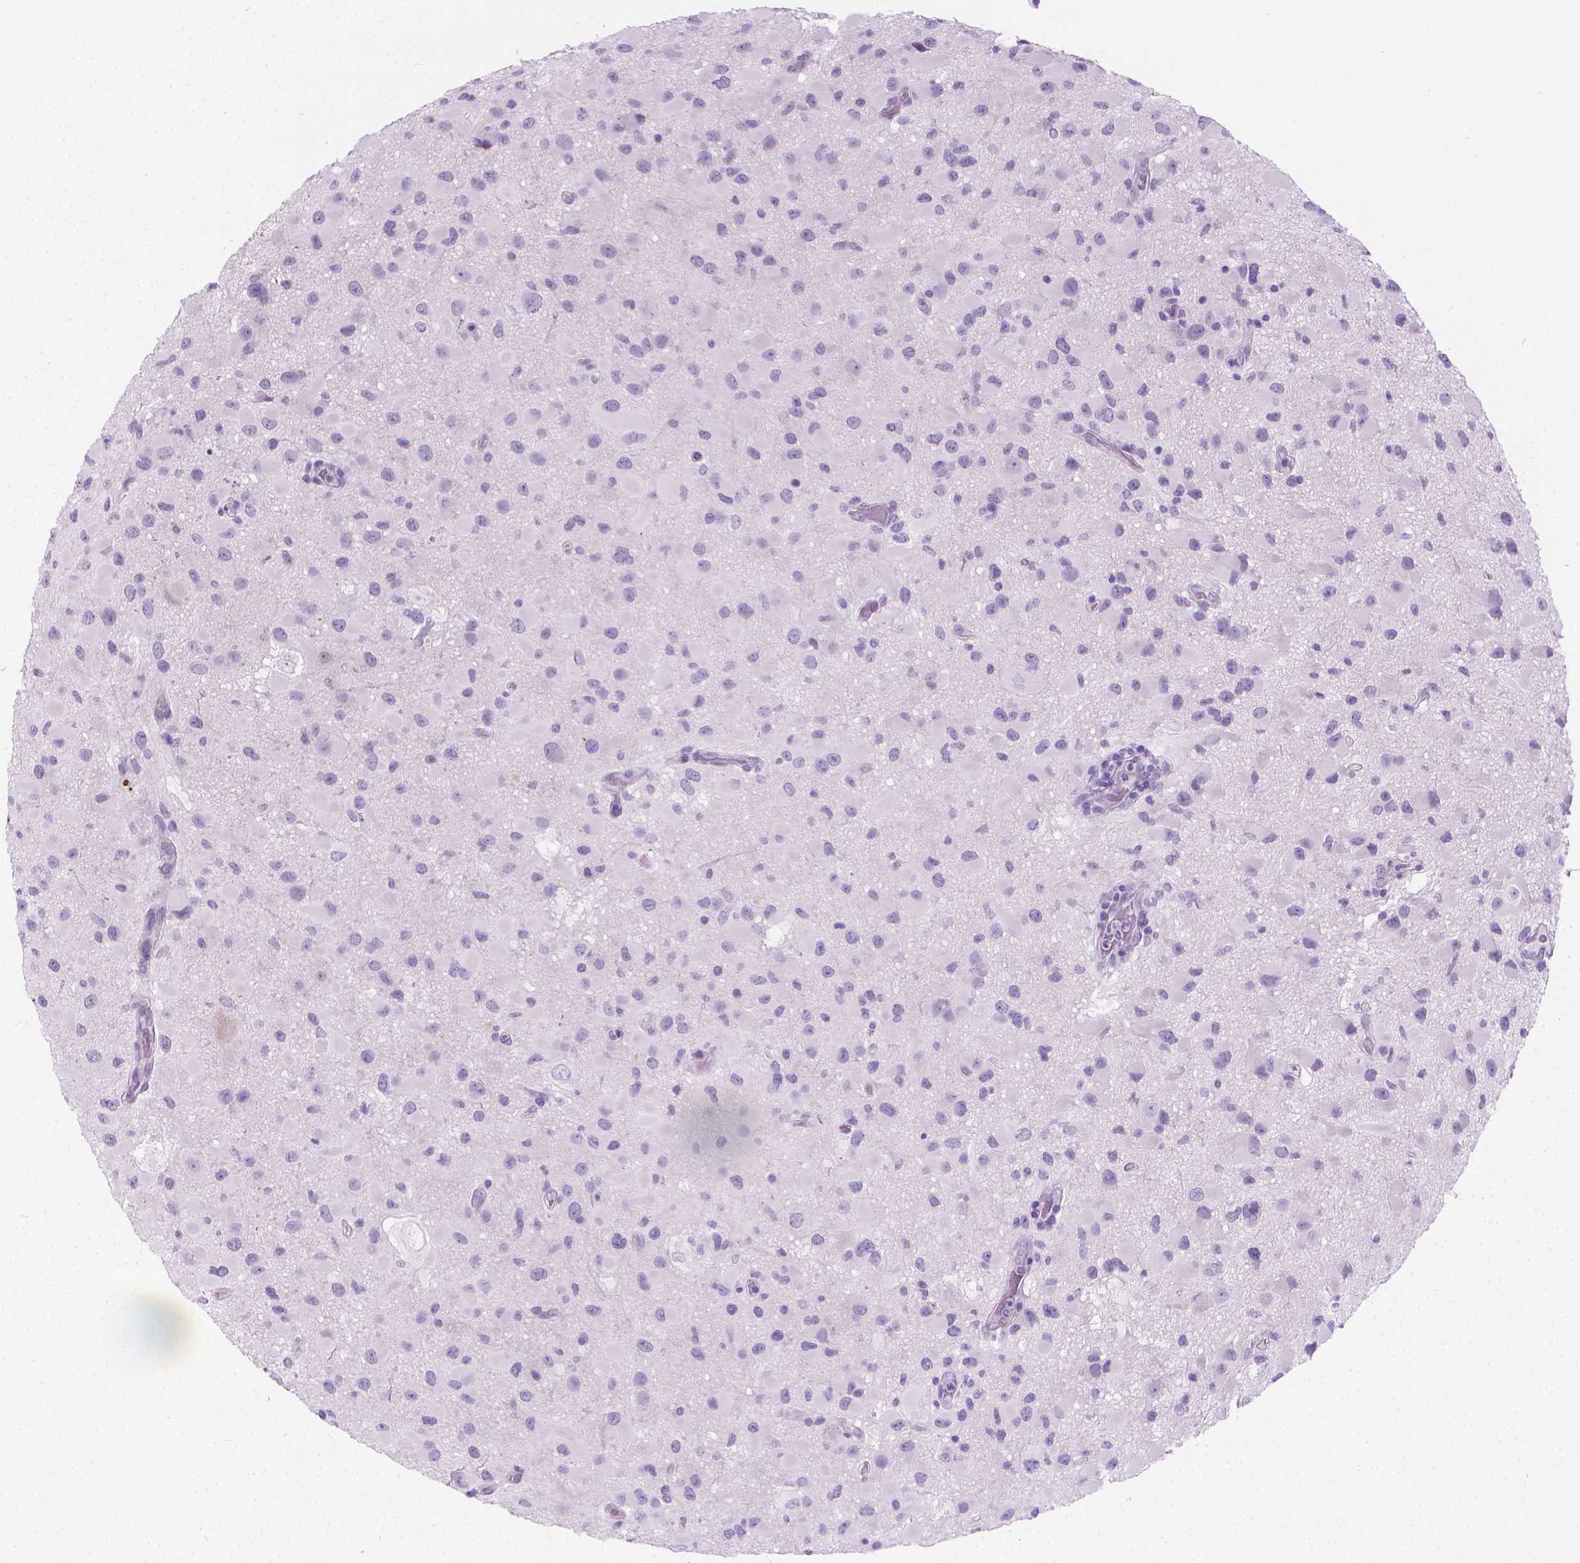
{"staining": {"intensity": "negative", "quantity": "none", "location": "none"}, "tissue": "glioma", "cell_type": "Tumor cells", "image_type": "cancer", "snomed": [{"axis": "morphology", "description": "Glioma, malignant, Low grade"}, {"axis": "topography", "description": "Brain"}], "caption": "Glioma stained for a protein using IHC shows no expression tumor cells.", "gene": "CFAP52", "patient": {"sex": "female", "age": 32}}